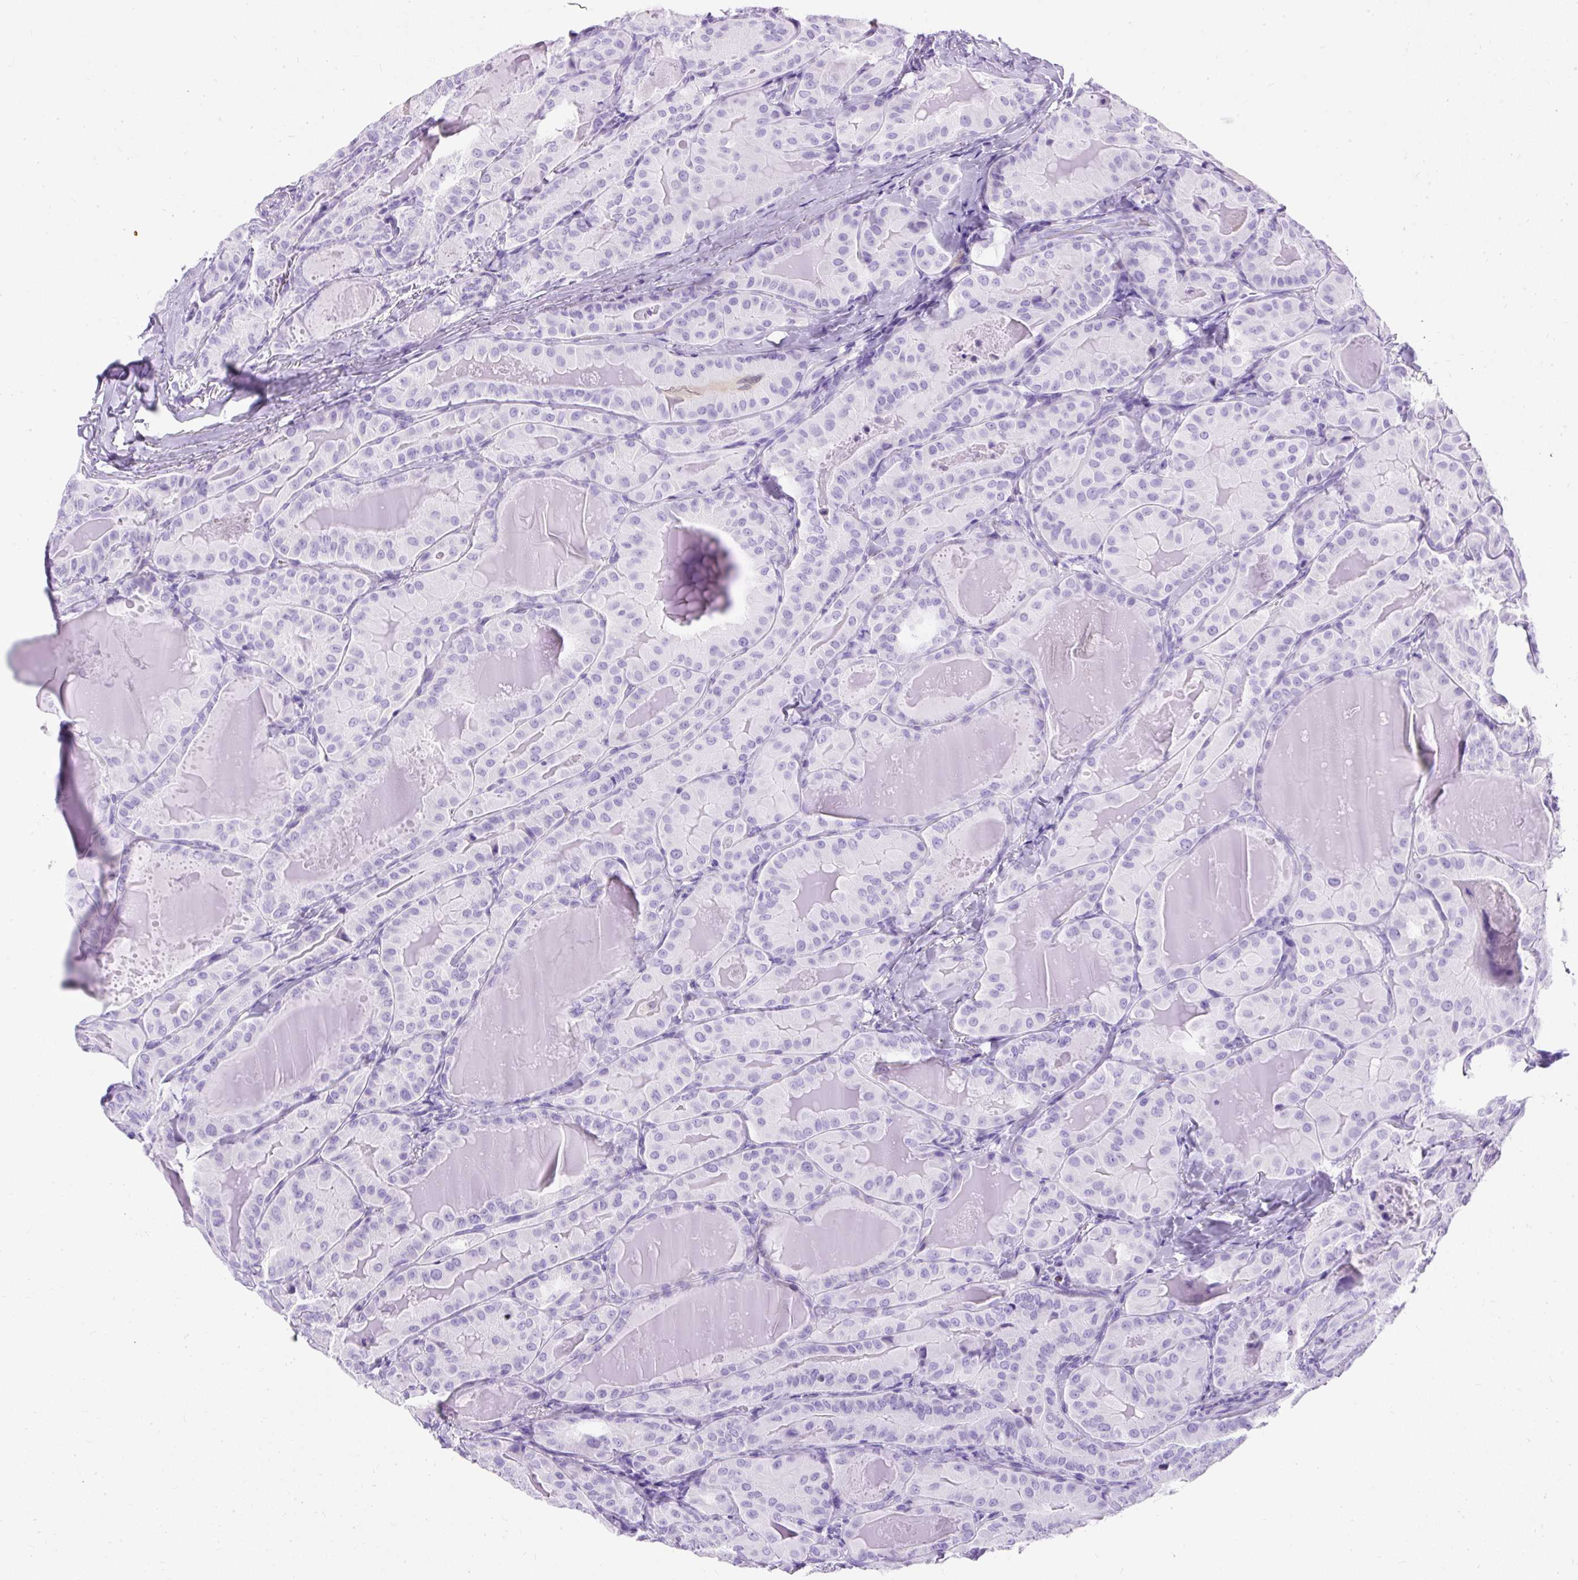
{"staining": {"intensity": "negative", "quantity": "none", "location": "none"}, "tissue": "thyroid cancer", "cell_type": "Tumor cells", "image_type": "cancer", "snomed": [{"axis": "morphology", "description": "Papillary adenocarcinoma, NOS"}, {"axis": "topography", "description": "Thyroid gland"}], "caption": "DAB immunohistochemical staining of human thyroid cancer displays no significant staining in tumor cells.", "gene": "PVALB", "patient": {"sex": "female", "age": 68}}